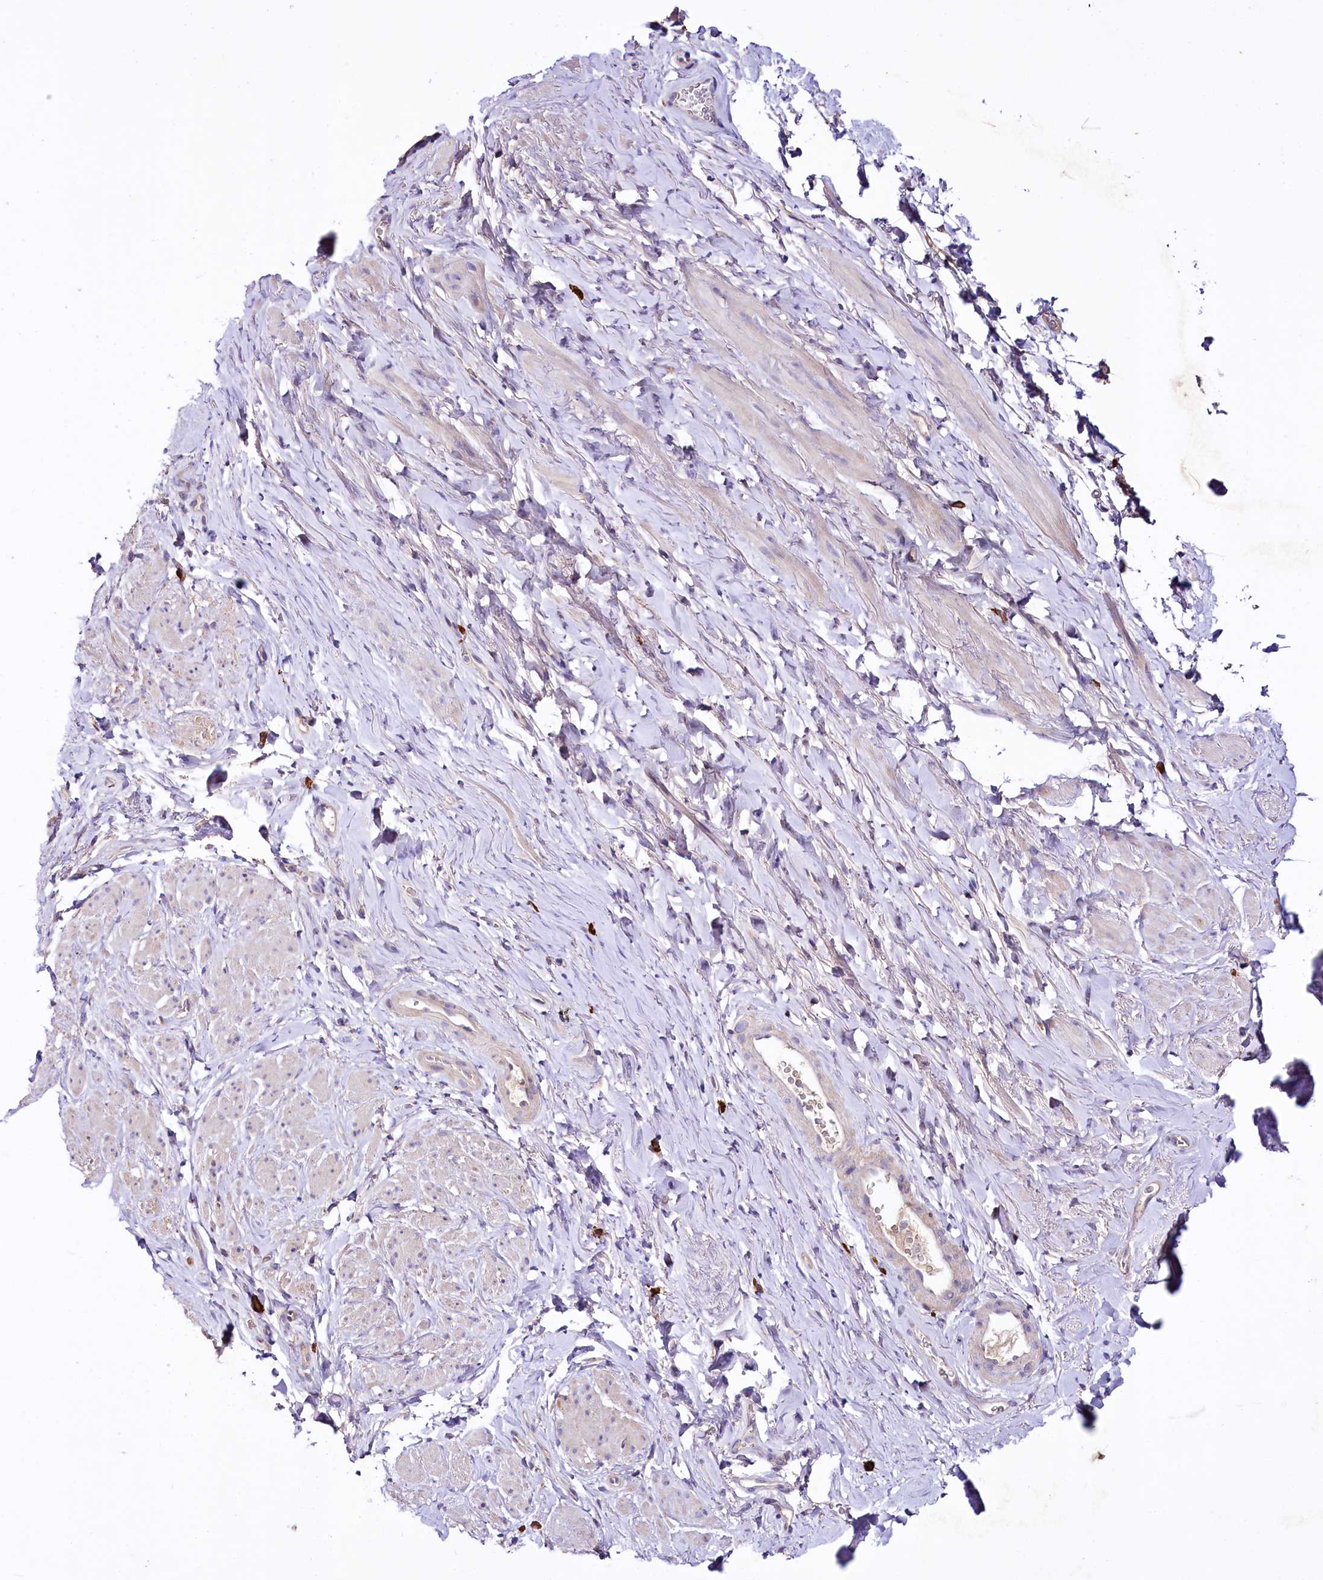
{"staining": {"intensity": "negative", "quantity": "none", "location": "none"}, "tissue": "smooth muscle", "cell_type": "Smooth muscle cells", "image_type": "normal", "snomed": [{"axis": "morphology", "description": "Normal tissue, NOS"}, {"axis": "topography", "description": "Smooth muscle"}, {"axis": "topography", "description": "Peripheral nerve tissue"}], "caption": "DAB (3,3'-diaminobenzidine) immunohistochemical staining of benign smooth muscle shows no significant positivity in smooth muscle cells. (DAB (3,3'-diaminobenzidine) IHC, high magnification).", "gene": "ZNF45", "patient": {"sex": "male", "age": 69}}